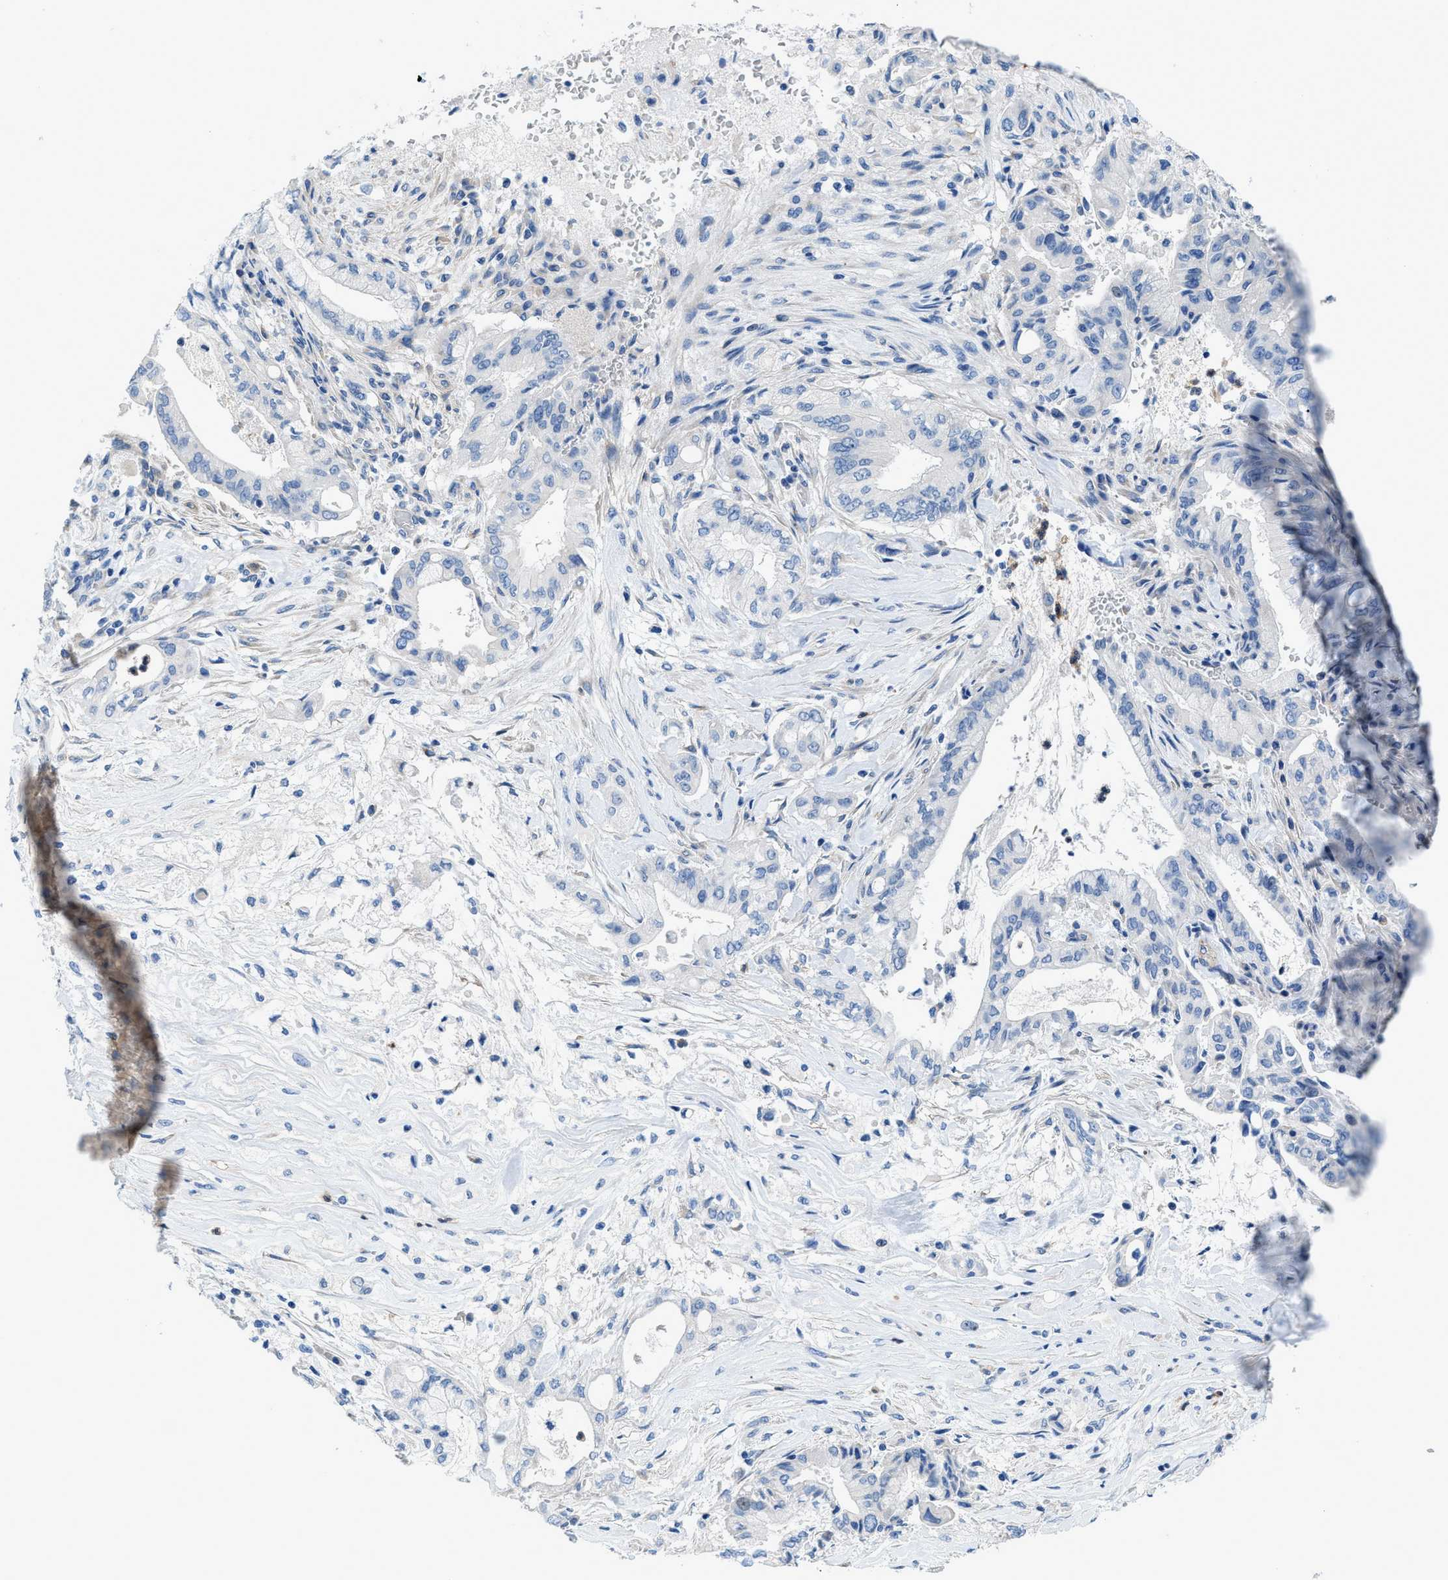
{"staining": {"intensity": "negative", "quantity": "none", "location": "none"}, "tissue": "pancreatic cancer", "cell_type": "Tumor cells", "image_type": "cancer", "snomed": [{"axis": "morphology", "description": "Adenocarcinoma, NOS"}, {"axis": "topography", "description": "Pancreas"}], "caption": "Immunohistochemistry (IHC) micrograph of neoplastic tissue: adenocarcinoma (pancreatic) stained with DAB exhibits no significant protein positivity in tumor cells. (Stains: DAB immunohistochemistry with hematoxylin counter stain, Microscopy: brightfield microscopy at high magnification).", "gene": "ITPR1", "patient": {"sex": "female", "age": 73}}